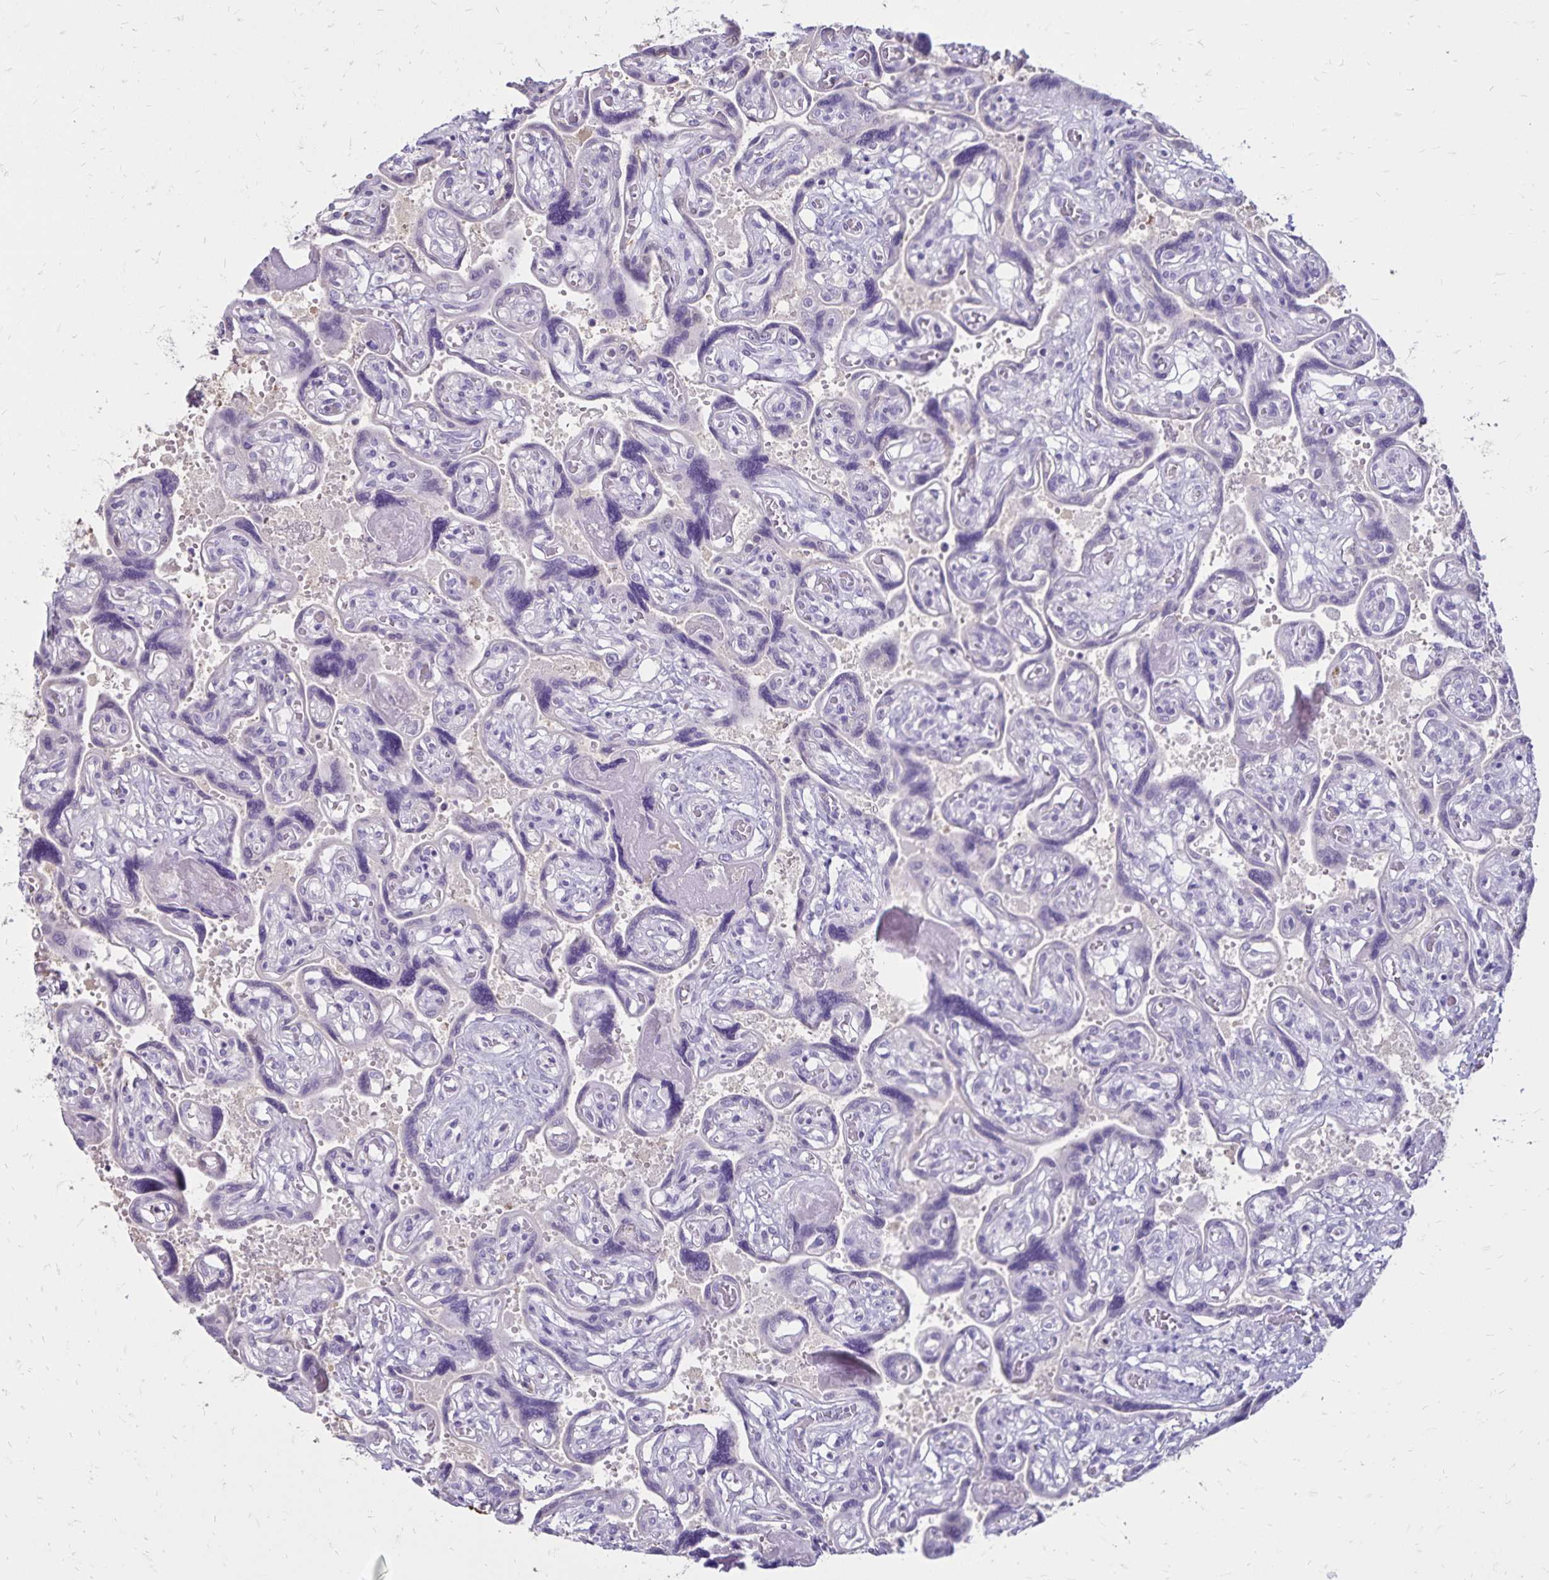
{"staining": {"intensity": "negative", "quantity": "none", "location": "none"}, "tissue": "placenta", "cell_type": "Decidual cells", "image_type": "normal", "snomed": [{"axis": "morphology", "description": "Normal tissue, NOS"}, {"axis": "topography", "description": "Placenta"}], "caption": "Decidual cells show no significant staining in normal placenta.", "gene": "SH3GL3", "patient": {"sex": "female", "age": 32}}